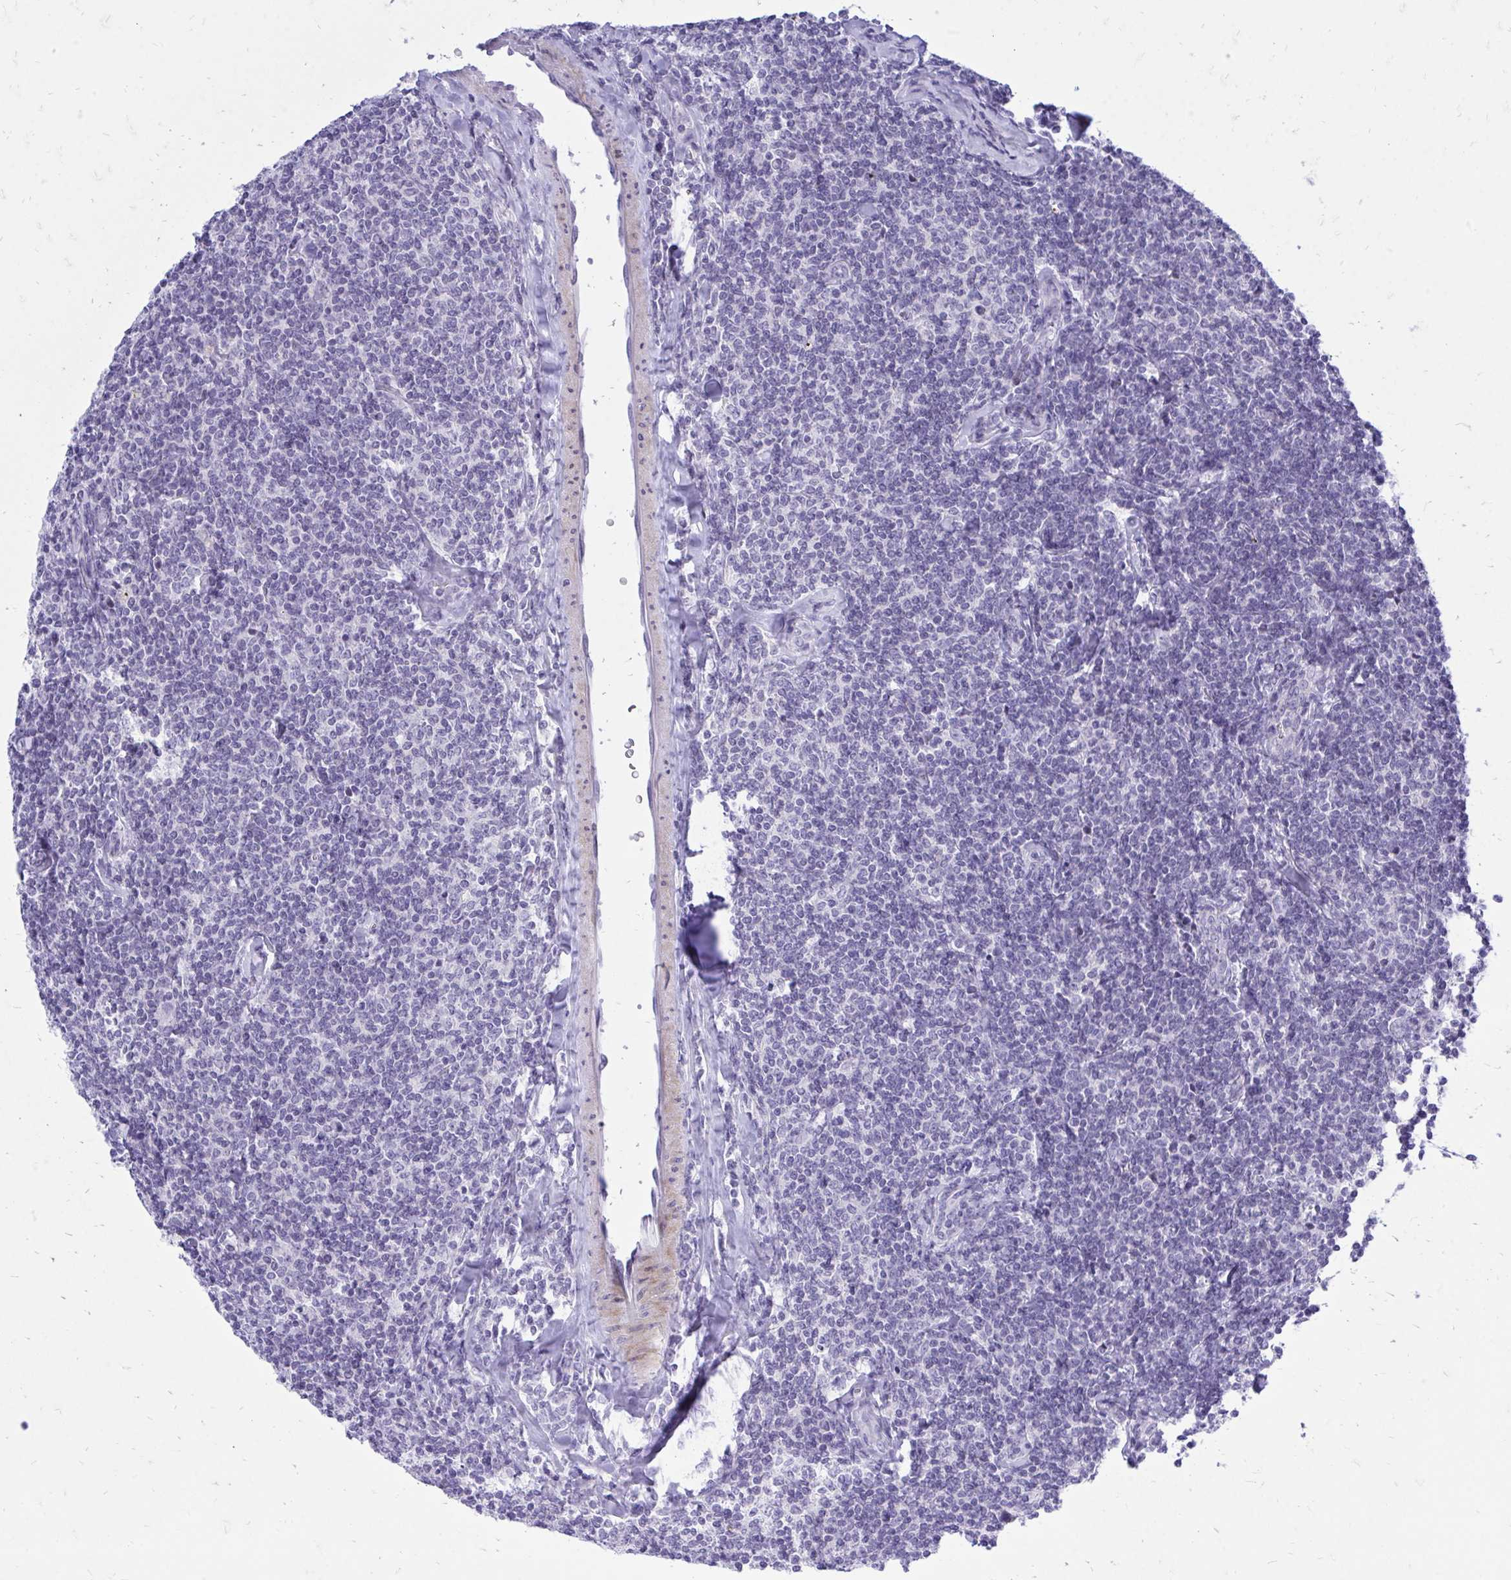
{"staining": {"intensity": "negative", "quantity": "none", "location": "none"}, "tissue": "lymphoma", "cell_type": "Tumor cells", "image_type": "cancer", "snomed": [{"axis": "morphology", "description": "Malignant lymphoma, non-Hodgkin's type, Low grade"}, {"axis": "topography", "description": "Lymph node"}], "caption": "This is a histopathology image of immunohistochemistry staining of low-grade malignant lymphoma, non-Hodgkin's type, which shows no expression in tumor cells.", "gene": "GABRA1", "patient": {"sex": "female", "age": 56}}